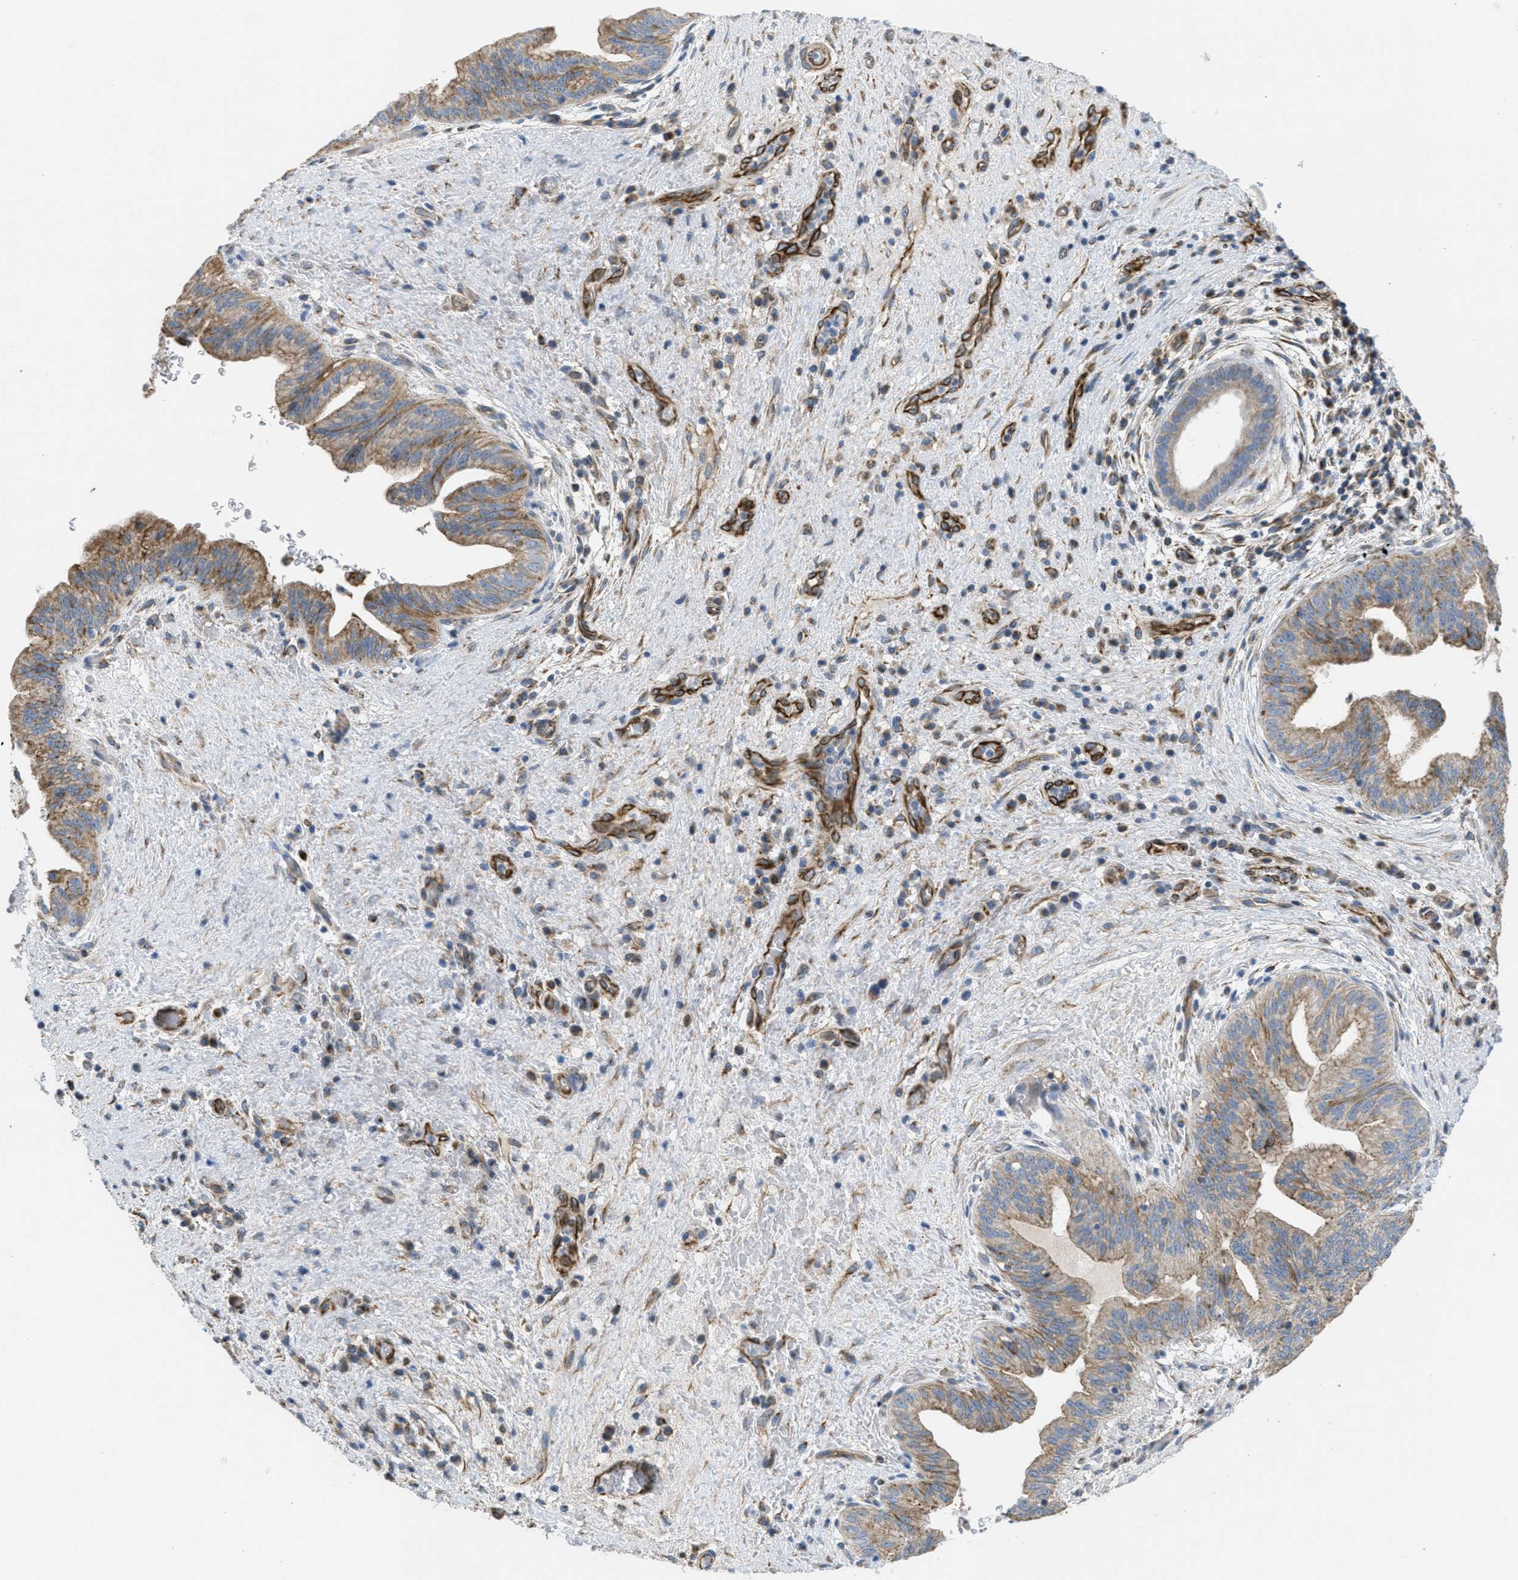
{"staining": {"intensity": "weak", "quantity": ">75%", "location": "cytoplasmic/membranous"}, "tissue": "liver cancer", "cell_type": "Tumor cells", "image_type": "cancer", "snomed": [{"axis": "morphology", "description": "Cholangiocarcinoma"}, {"axis": "topography", "description": "Liver"}], "caption": "About >75% of tumor cells in human liver cancer (cholangiocarcinoma) demonstrate weak cytoplasmic/membranous protein expression as visualized by brown immunohistochemical staining.", "gene": "BTN3A1", "patient": {"sex": "female", "age": 38}}